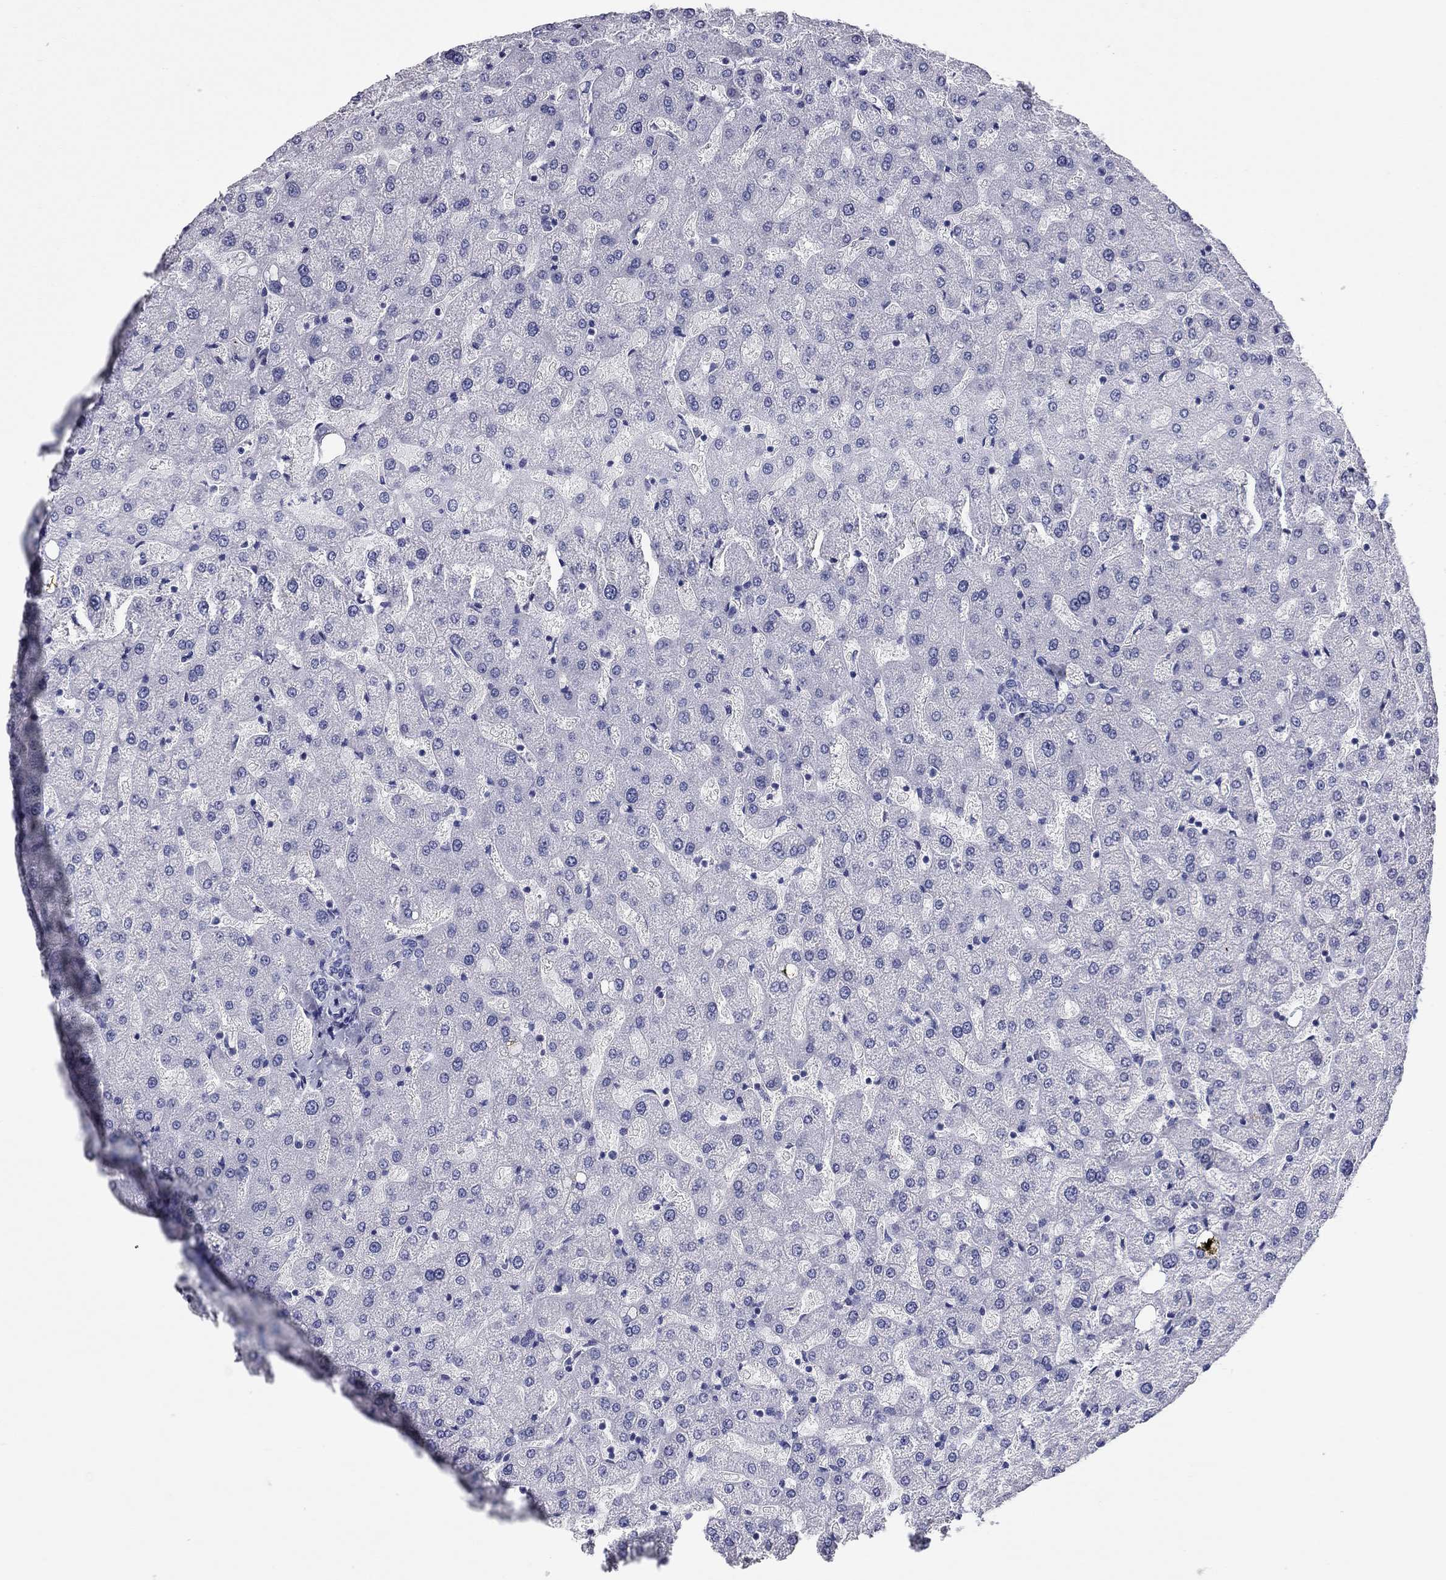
{"staining": {"intensity": "negative", "quantity": "none", "location": "none"}, "tissue": "liver", "cell_type": "Cholangiocytes", "image_type": "normal", "snomed": [{"axis": "morphology", "description": "Normal tissue, NOS"}, {"axis": "topography", "description": "Liver"}], "caption": "IHC of unremarkable liver displays no positivity in cholangiocytes.", "gene": "NPPA", "patient": {"sex": "female", "age": 50}}